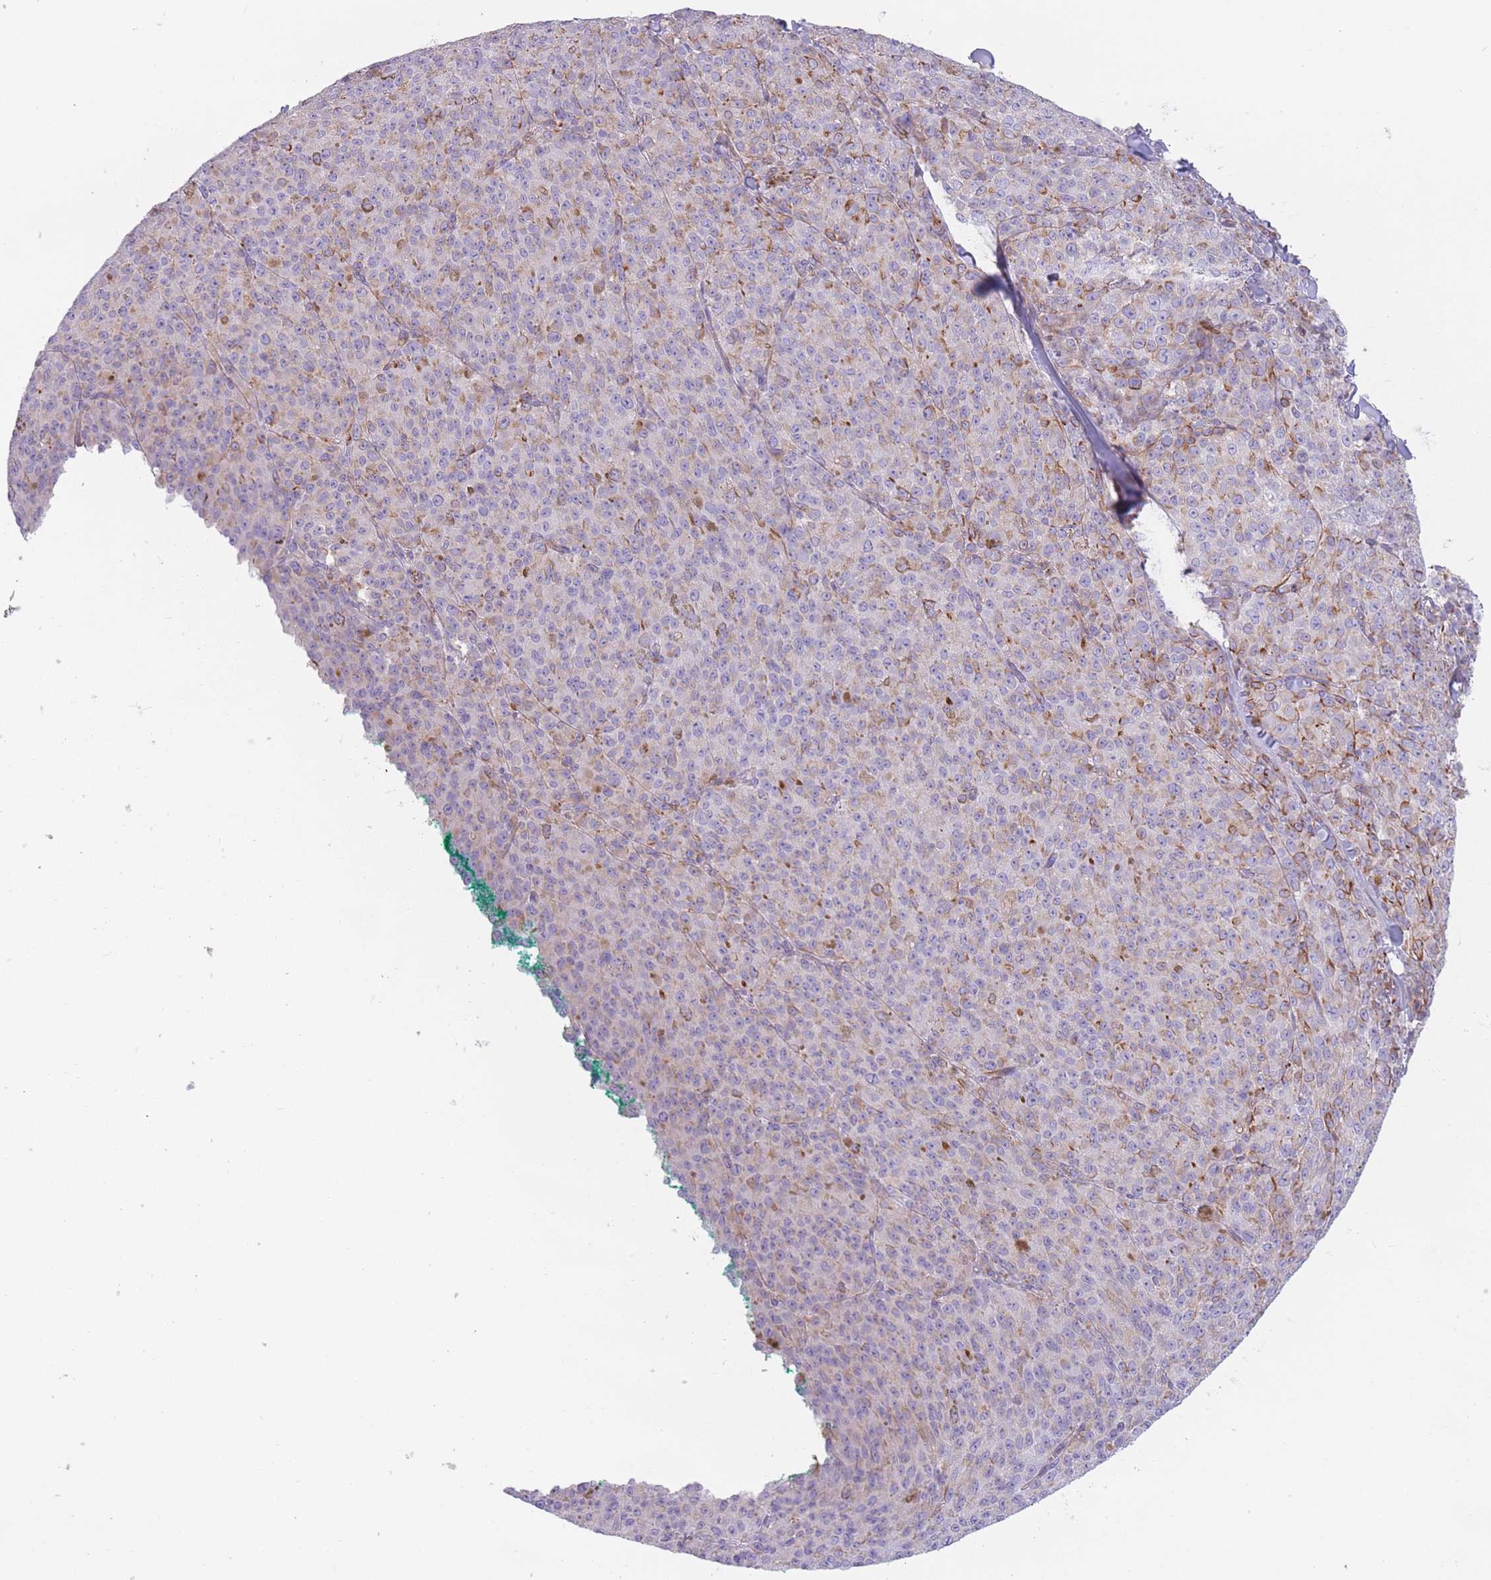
{"staining": {"intensity": "moderate", "quantity": "<25%", "location": "cytoplasmic/membranous"}, "tissue": "melanoma", "cell_type": "Tumor cells", "image_type": "cancer", "snomed": [{"axis": "morphology", "description": "Malignant melanoma, NOS"}, {"axis": "topography", "description": "Skin"}], "caption": "Protein staining of malignant melanoma tissue exhibits moderate cytoplasmic/membranous staining in approximately <25% of tumor cells. (DAB = brown stain, brightfield microscopy at high magnification).", "gene": "PTCD1", "patient": {"sex": "female", "age": 52}}